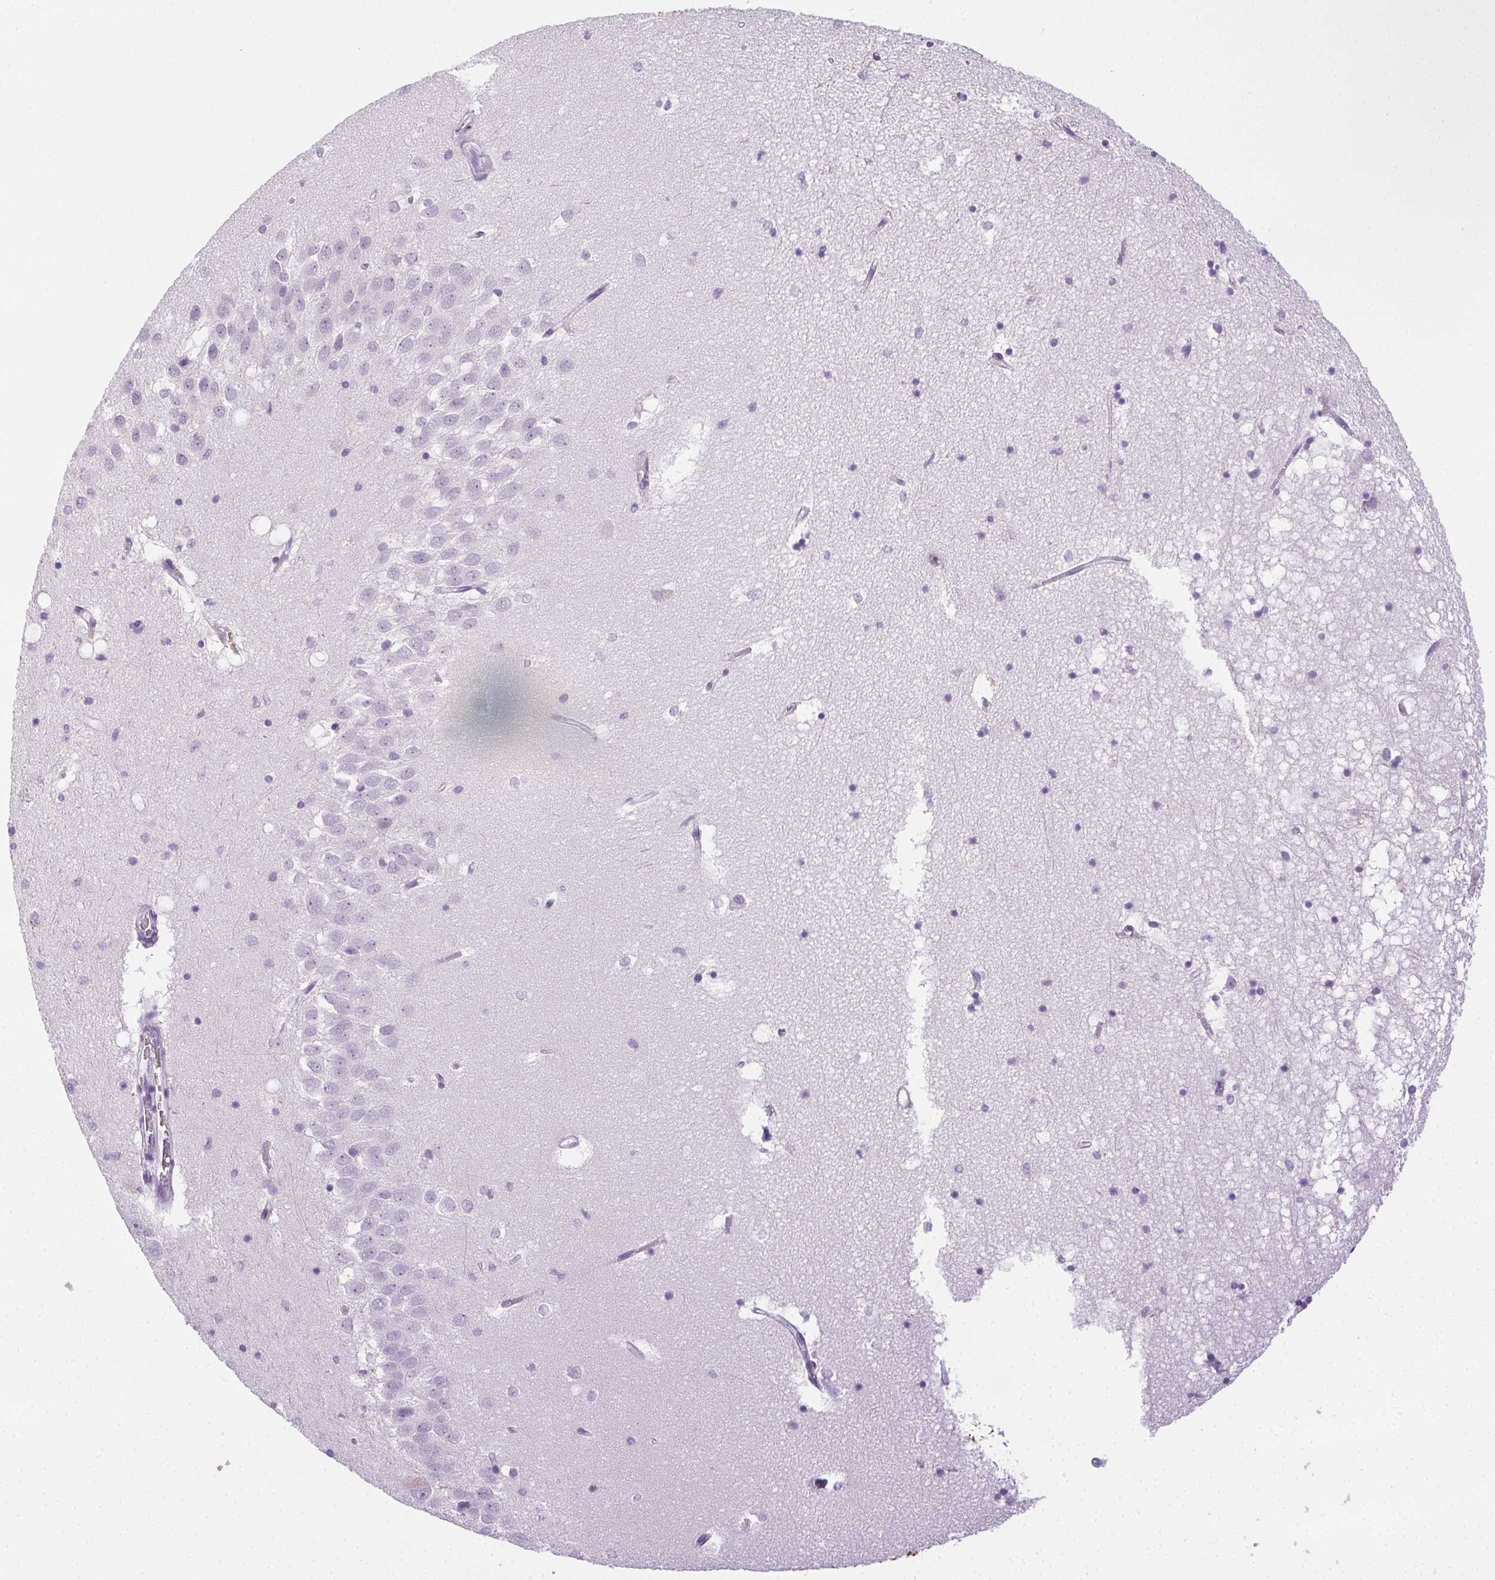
{"staining": {"intensity": "negative", "quantity": "none", "location": "none"}, "tissue": "hippocampus", "cell_type": "Glial cells", "image_type": "normal", "snomed": [{"axis": "morphology", "description": "Normal tissue, NOS"}, {"axis": "topography", "description": "Hippocampus"}], "caption": "Immunohistochemical staining of benign human hippocampus demonstrates no significant staining in glial cells. (Immunohistochemistry (ihc), brightfield microscopy, high magnification).", "gene": "C20orf85", "patient": {"sex": "male", "age": 58}}